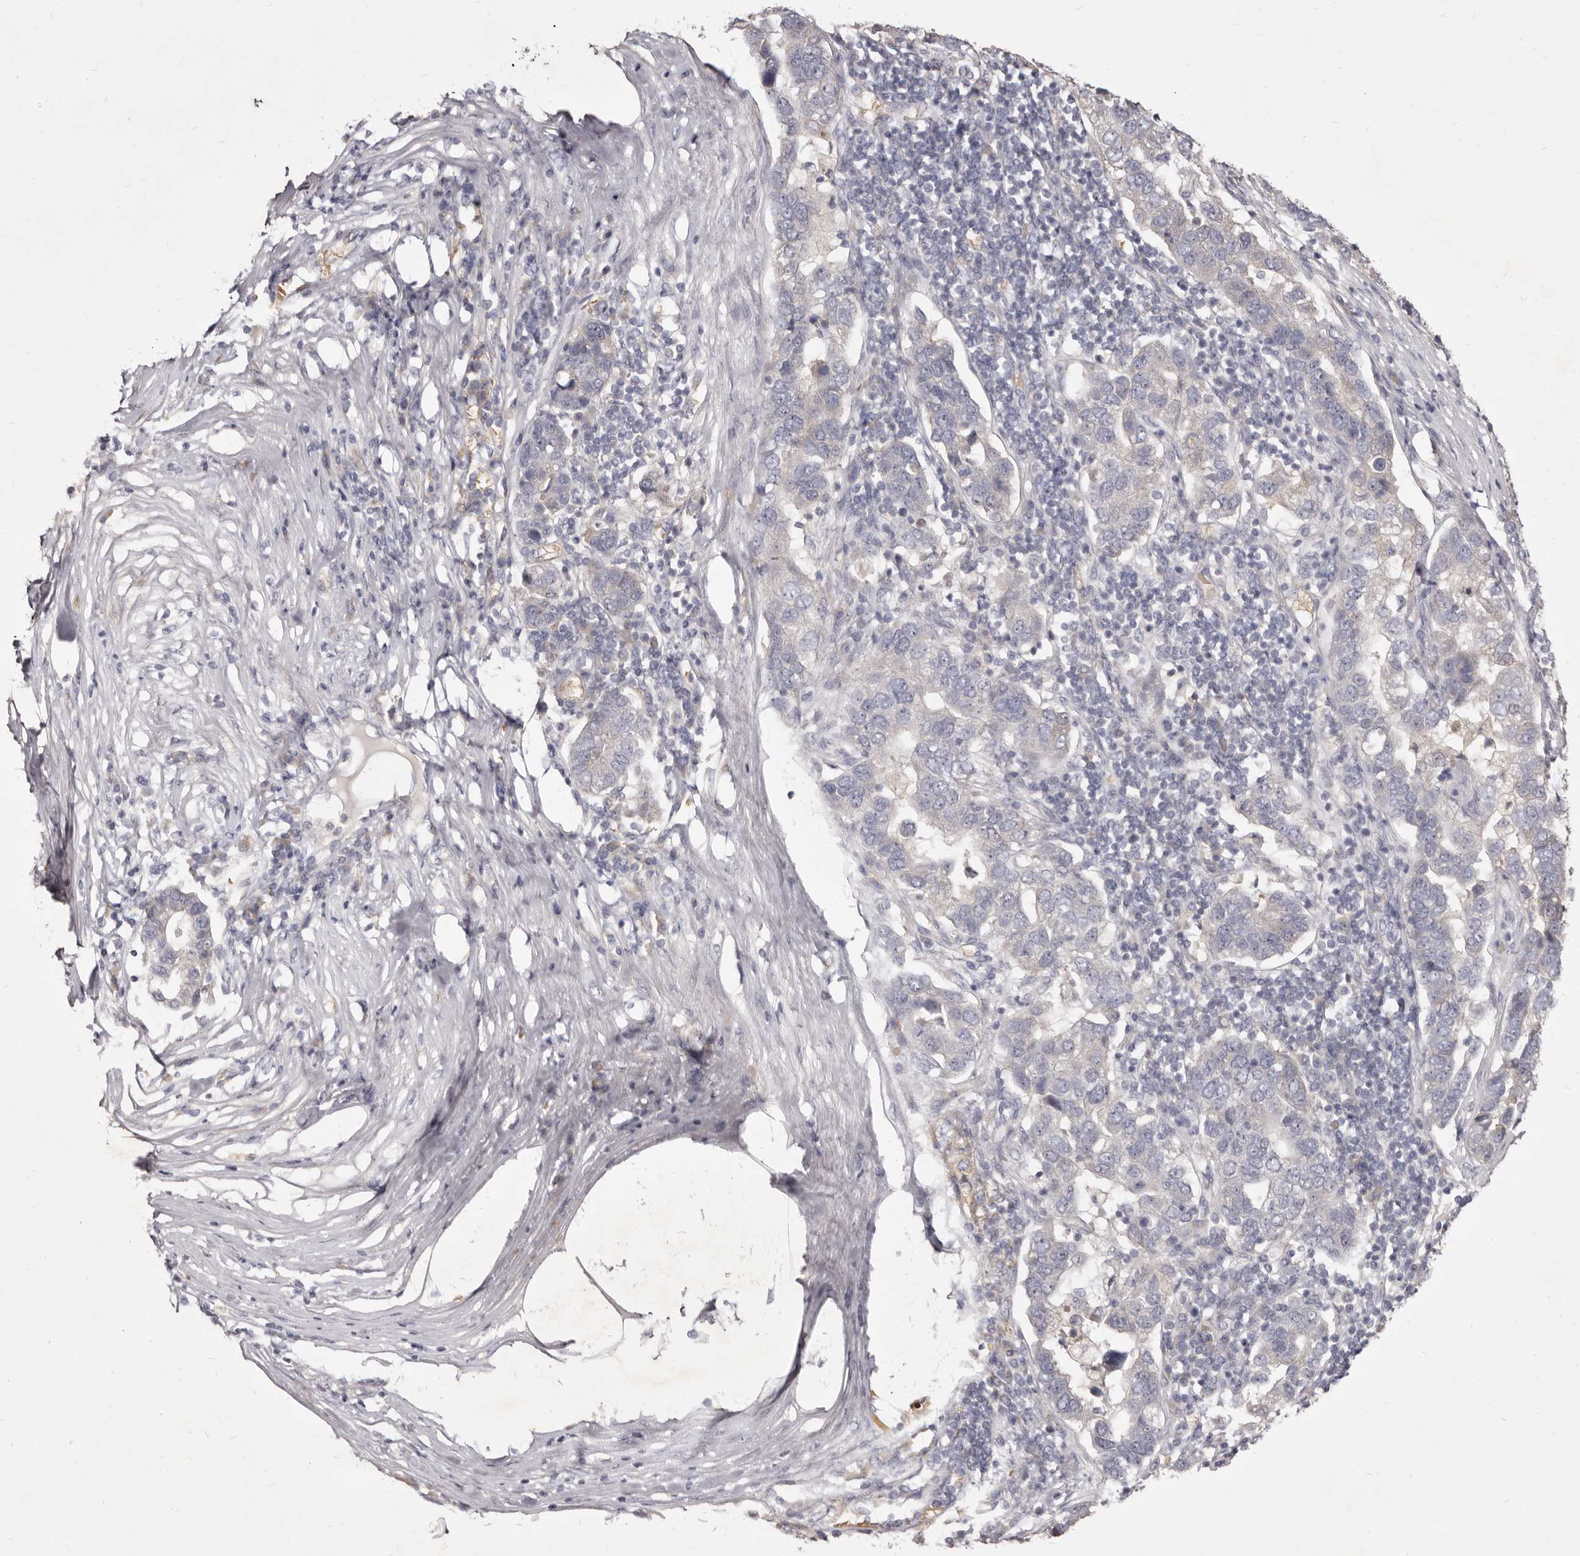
{"staining": {"intensity": "negative", "quantity": "none", "location": "none"}, "tissue": "pancreatic cancer", "cell_type": "Tumor cells", "image_type": "cancer", "snomed": [{"axis": "morphology", "description": "Adenocarcinoma, NOS"}, {"axis": "topography", "description": "Pancreas"}], "caption": "This is an IHC image of human pancreatic cancer. There is no positivity in tumor cells.", "gene": "KIF2B", "patient": {"sex": "female", "age": 61}}